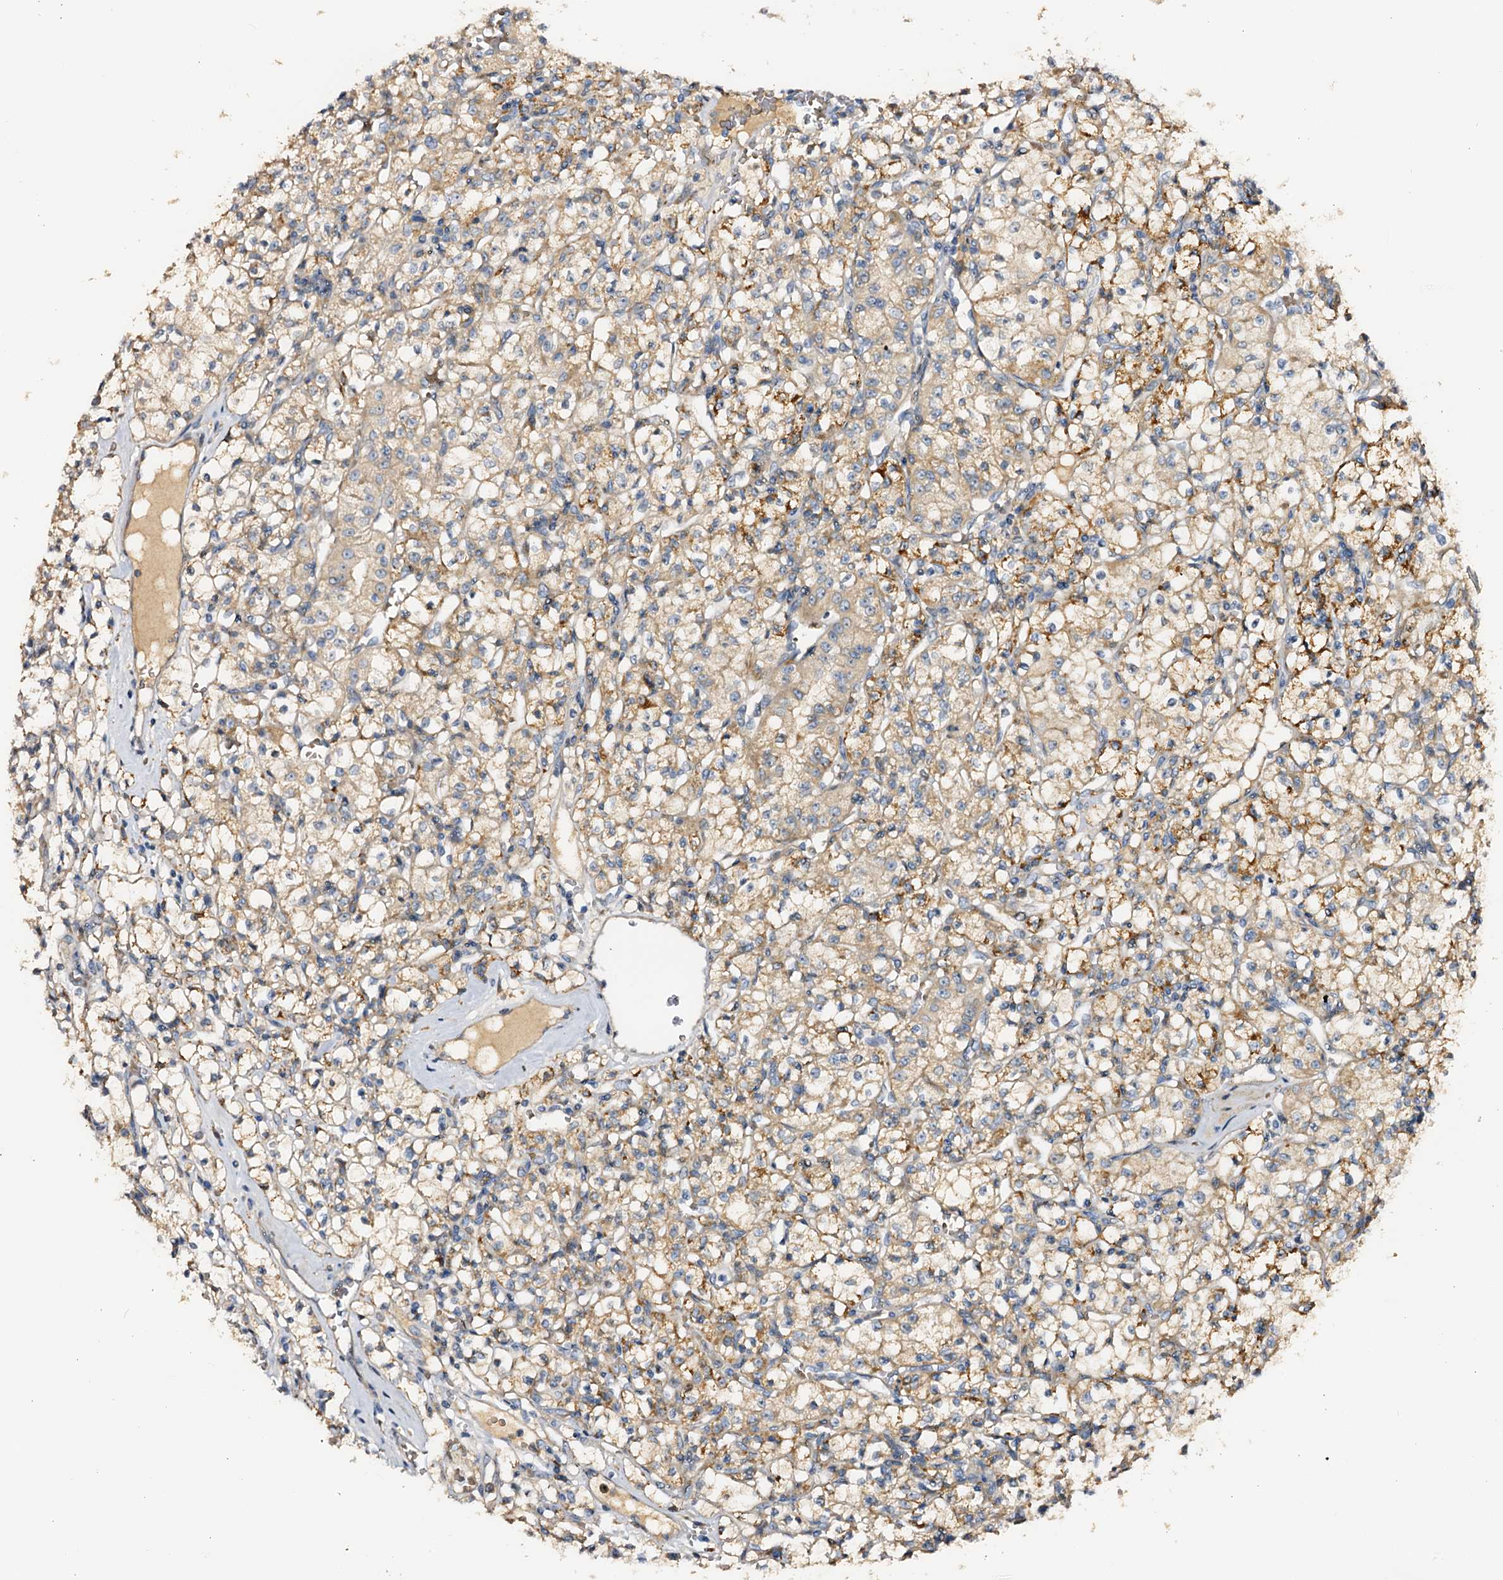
{"staining": {"intensity": "weak", "quantity": ">75%", "location": "cytoplasmic/membranous"}, "tissue": "renal cancer", "cell_type": "Tumor cells", "image_type": "cancer", "snomed": [{"axis": "morphology", "description": "Adenocarcinoma, NOS"}, {"axis": "topography", "description": "Kidney"}], "caption": "Tumor cells display low levels of weak cytoplasmic/membranous positivity in approximately >75% of cells in human renal cancer (adenocarcinoma).", "gene": "DMXL2", "patient": {"sex": "female", "age": 59}}